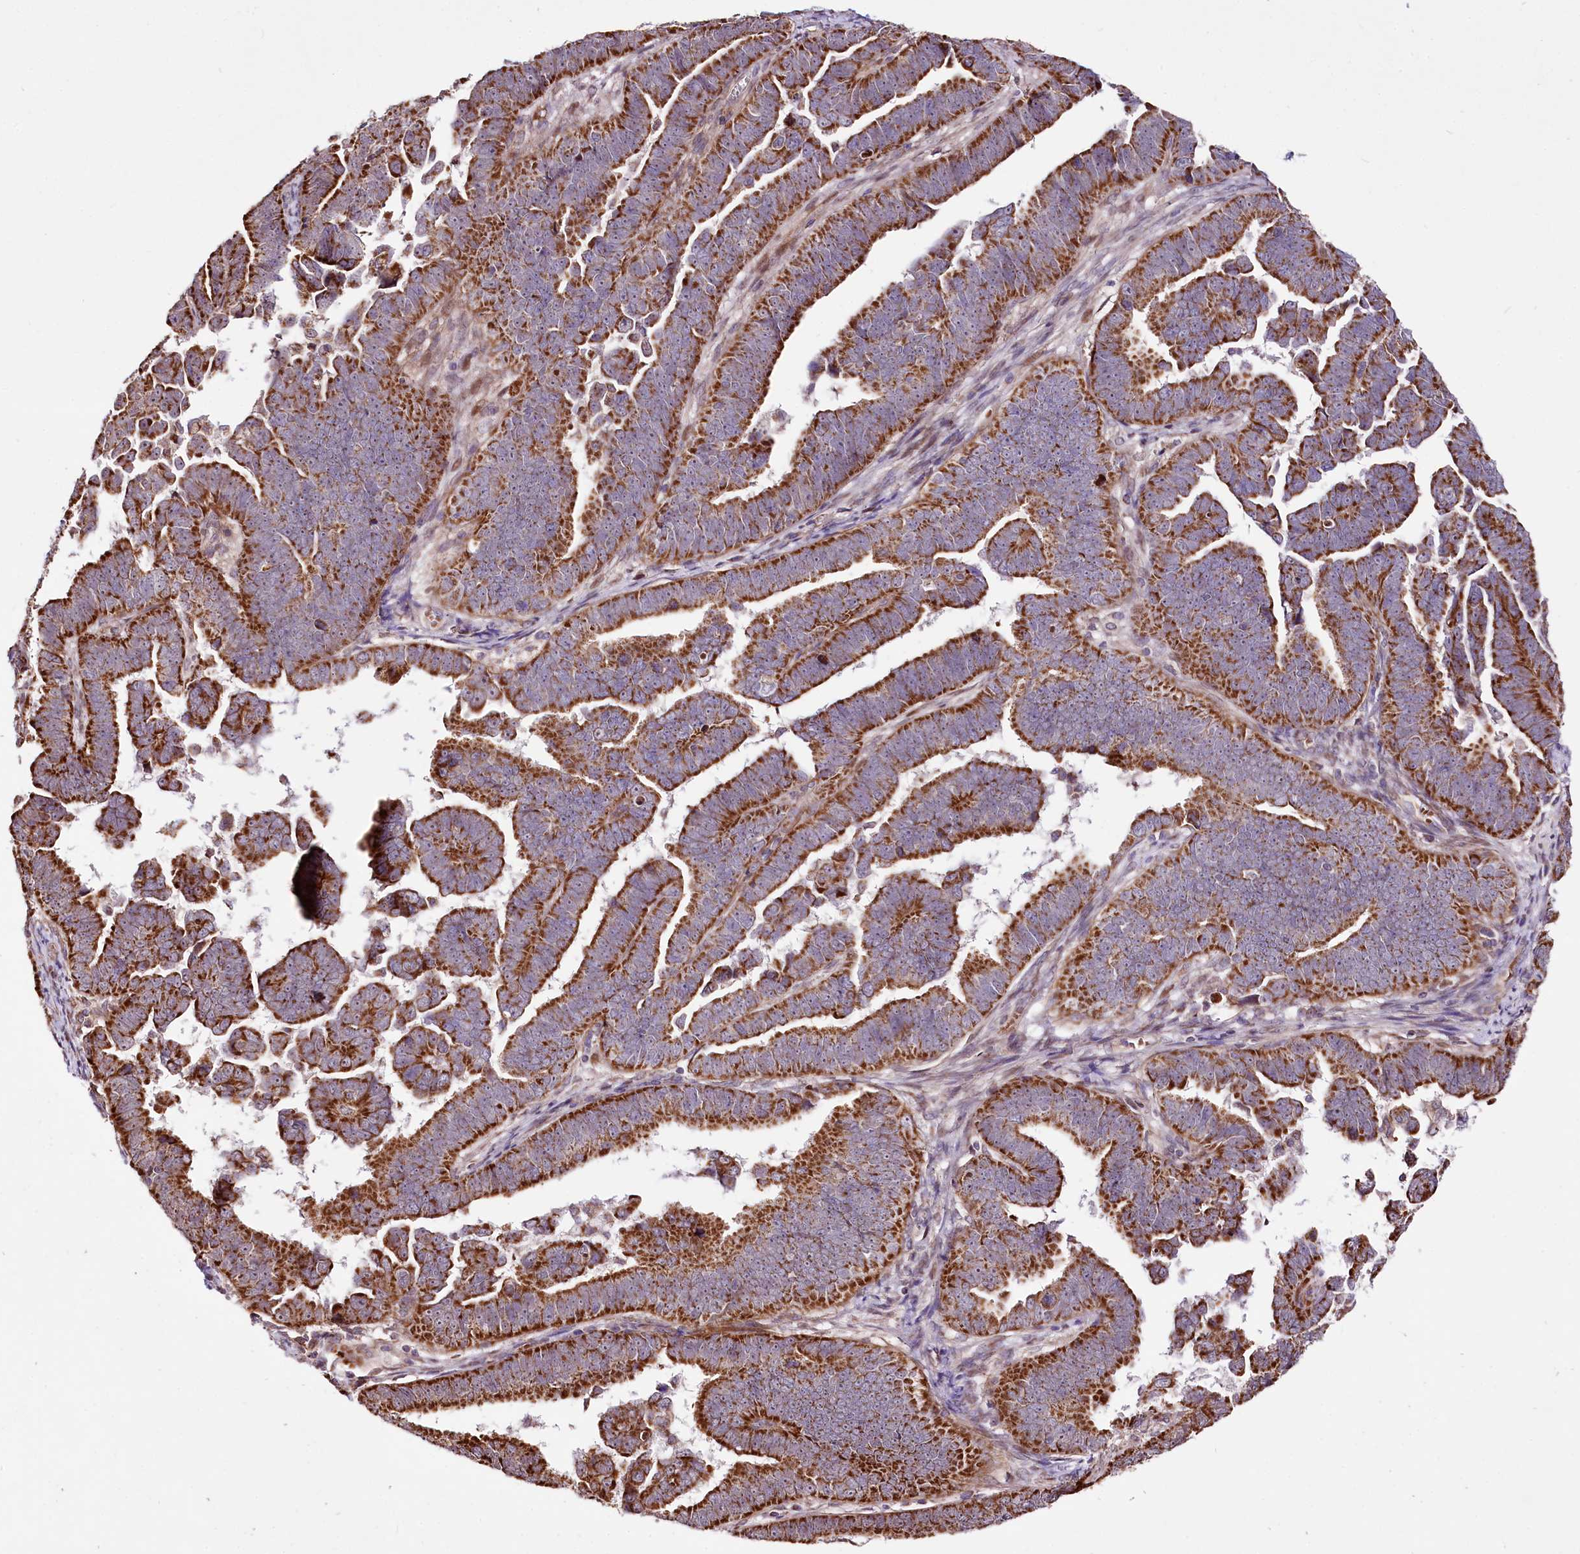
{"staining": {"intensity": "strong", "quantity": ">75%", "location": "cytoplasmic/membranous"}, "tissue": "endometrial cancer", "cell_type": "Tumor cells", "image_type": "cancer", "snomed": [{"axis": "morphology", "description": "Adenocarcinoma, NOS"}, {"axis": "topography", "description": "Endometrium"}], "caption": "Brown immunohistochemical staining in adenocarcinoma (endometrial) displays strong cytoplasmic/membranous expression in approximately >75% of tumor cells.", "gene": "ST7", "patient": {"sex": "female", "age": 75}}